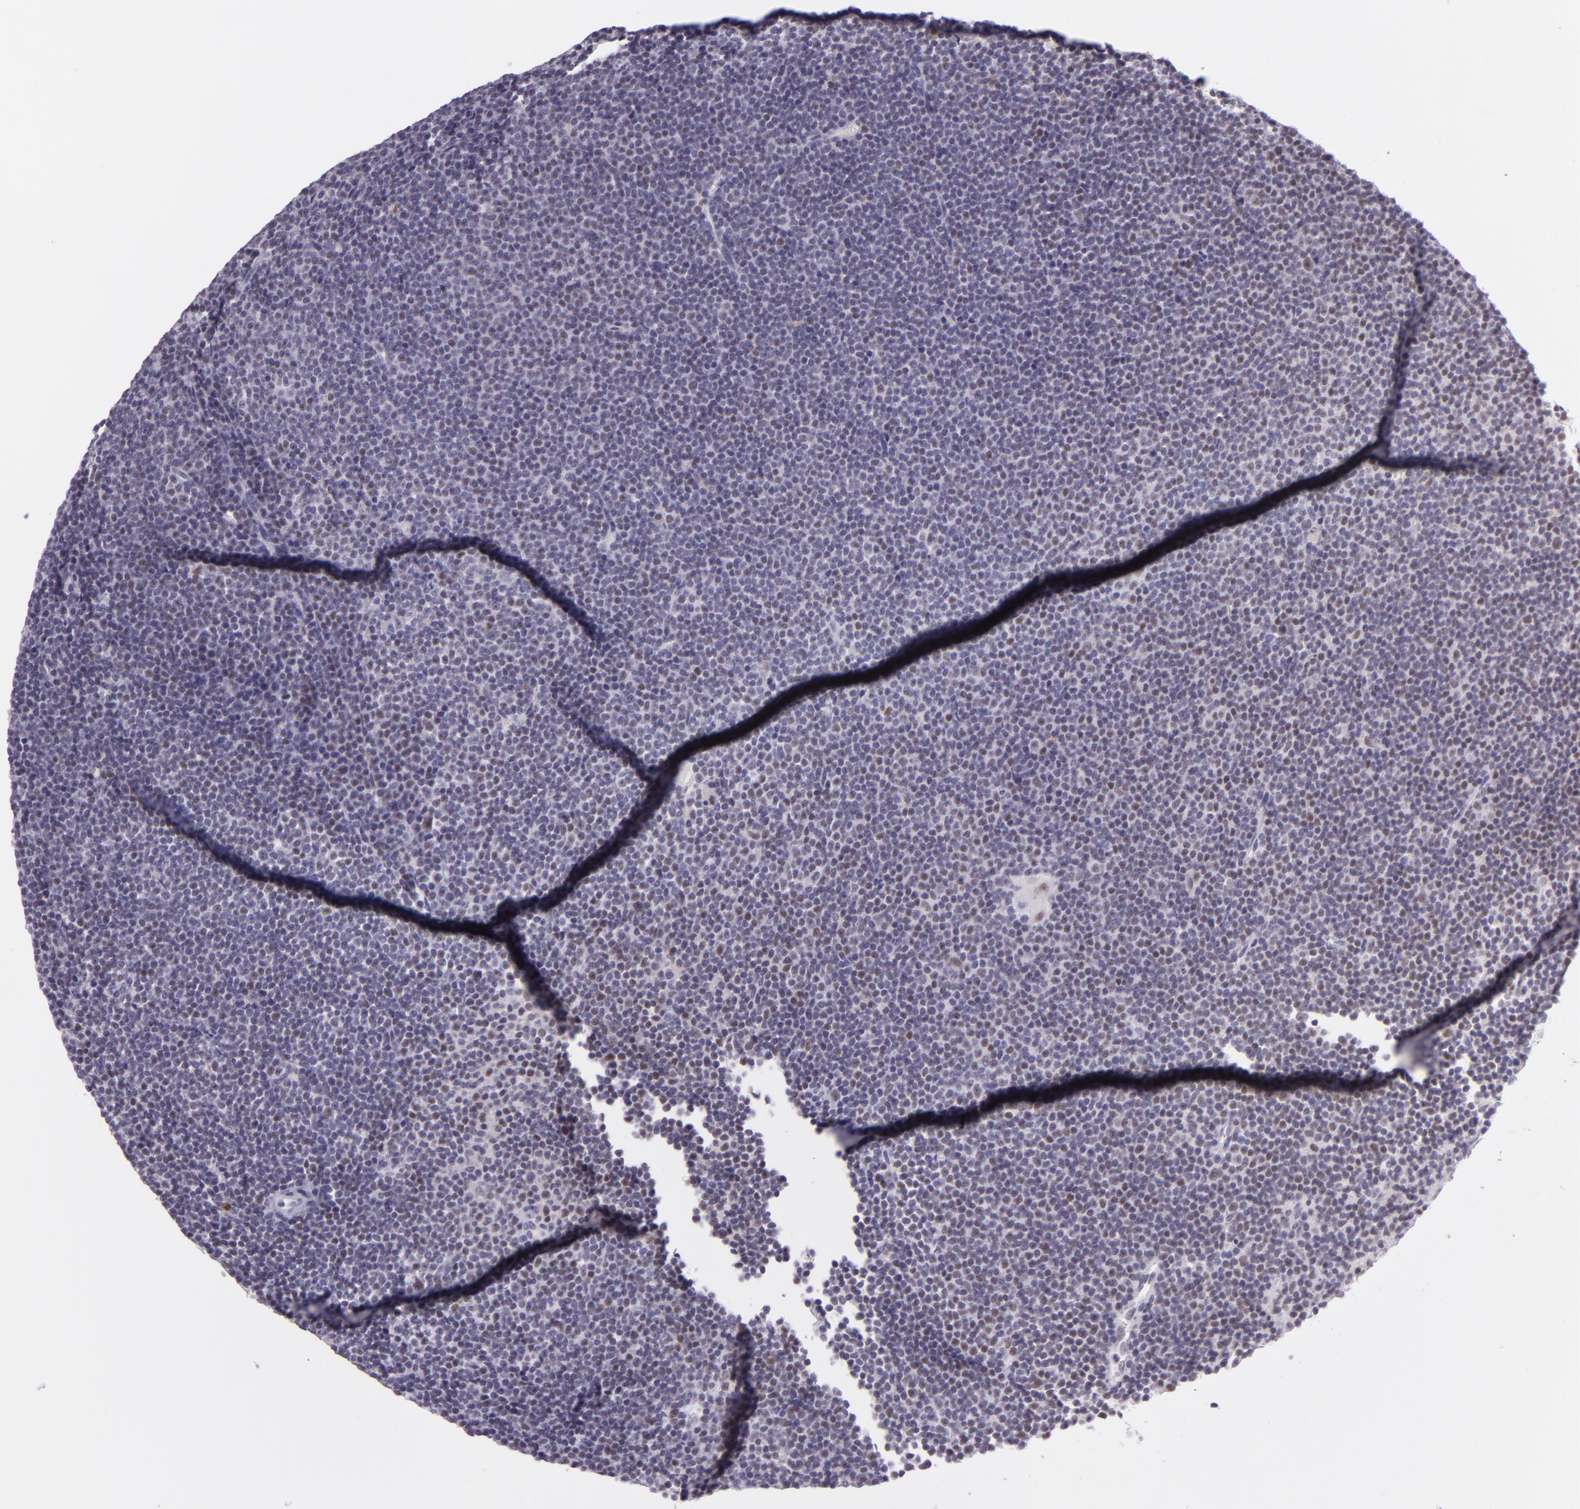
{"staining": {"intensity": "weak", "quantity": "<25%", "location": "nuclear"}, "tissue": "lymphoma", "cell_type": "Tumor cells", "image_type": "cancer", "snomed": [{"axis": "morphology", "description": "Malignant lymphoma, non-Hodgkin's type, Low grade"}, {"axis": "topography", "description": "Lymph node"}], "caption": "IHC of lymphoma displays no positivity in tumor cells.", "gene": "CHEK2", "patient": {"sex": "female", "age": 69}}